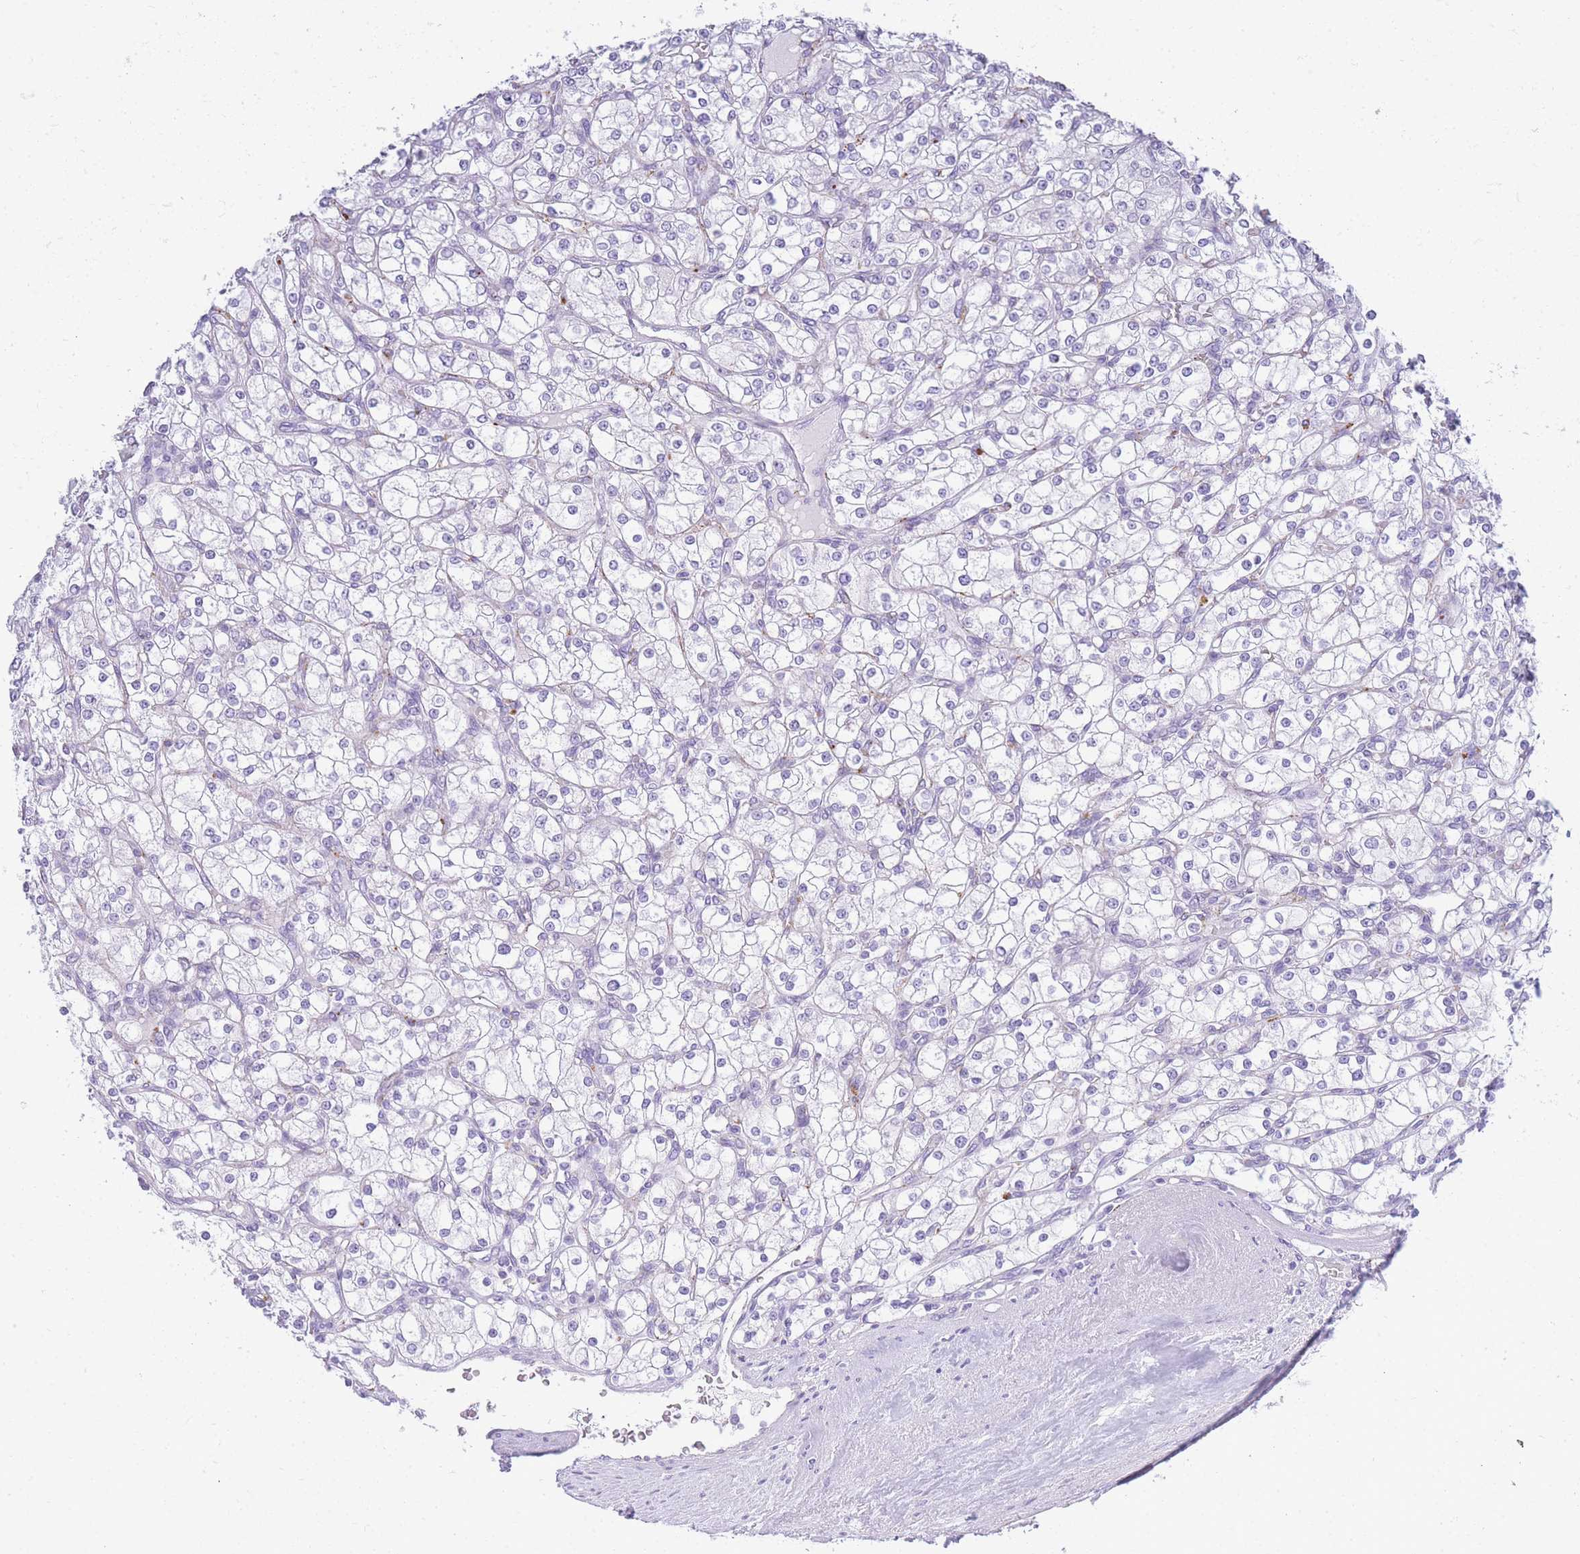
{"staining": {"intensity": "negative", "quantity": "none", "location": "none"}, "tissue": "renal cancer", "cell_type": "Tumor cells", "image_type": "cancer", "snomed": [{"axis": "morphology", "description": "Adenocarcinoma, NOS"}, {"axis": "topography", "description": "Kidney"}], "caption": "Immunohistochemistry photomicrograph of neoplastic tissue: human renal cancer stained with DAB displays no significant protein expression in tumor cells.", "gene": "RHO", "patient": {"sex": "male", "age": 80}}